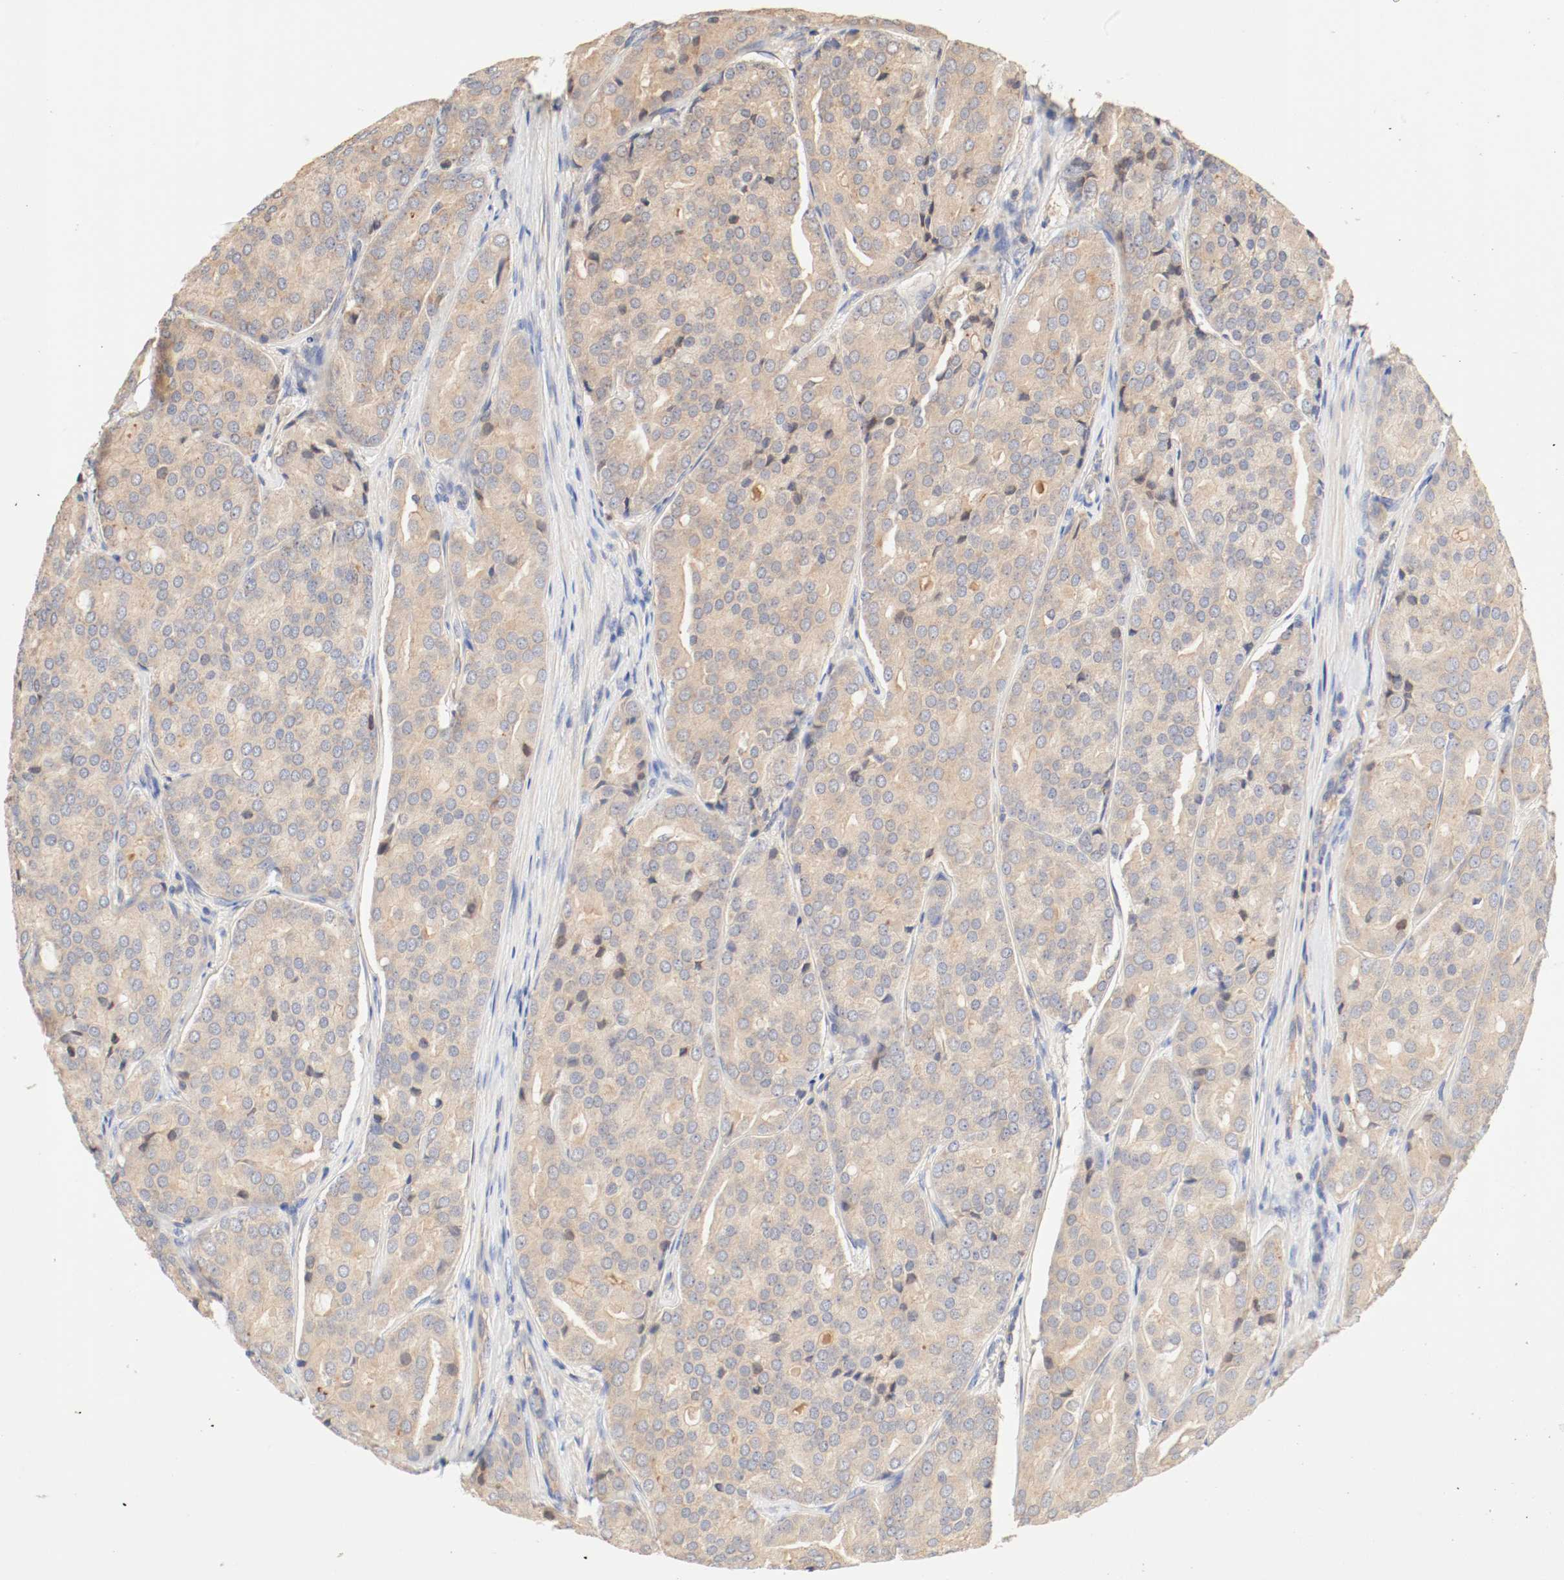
{"staining": {"intensity": "moderate", "quantity": ">75%", "location": "cytoplasmic/membranous"}, "tissue": "prostate cancer", "cell_type": "Tumor cells", "image_type": "cancer", "snomed": [{"axis": "morphology", "description": "Adenocarcinoma, High grade"}, {"axis": "topography", "description": "Prostate"}], "caption": "A medium amount of moderate cytoplasmic/membranous positivity is seen in about >75% of tumor cells in prostate cancer tissue.", "gene": "GIT1", "patient": {"sex": "male", "age": 64}}